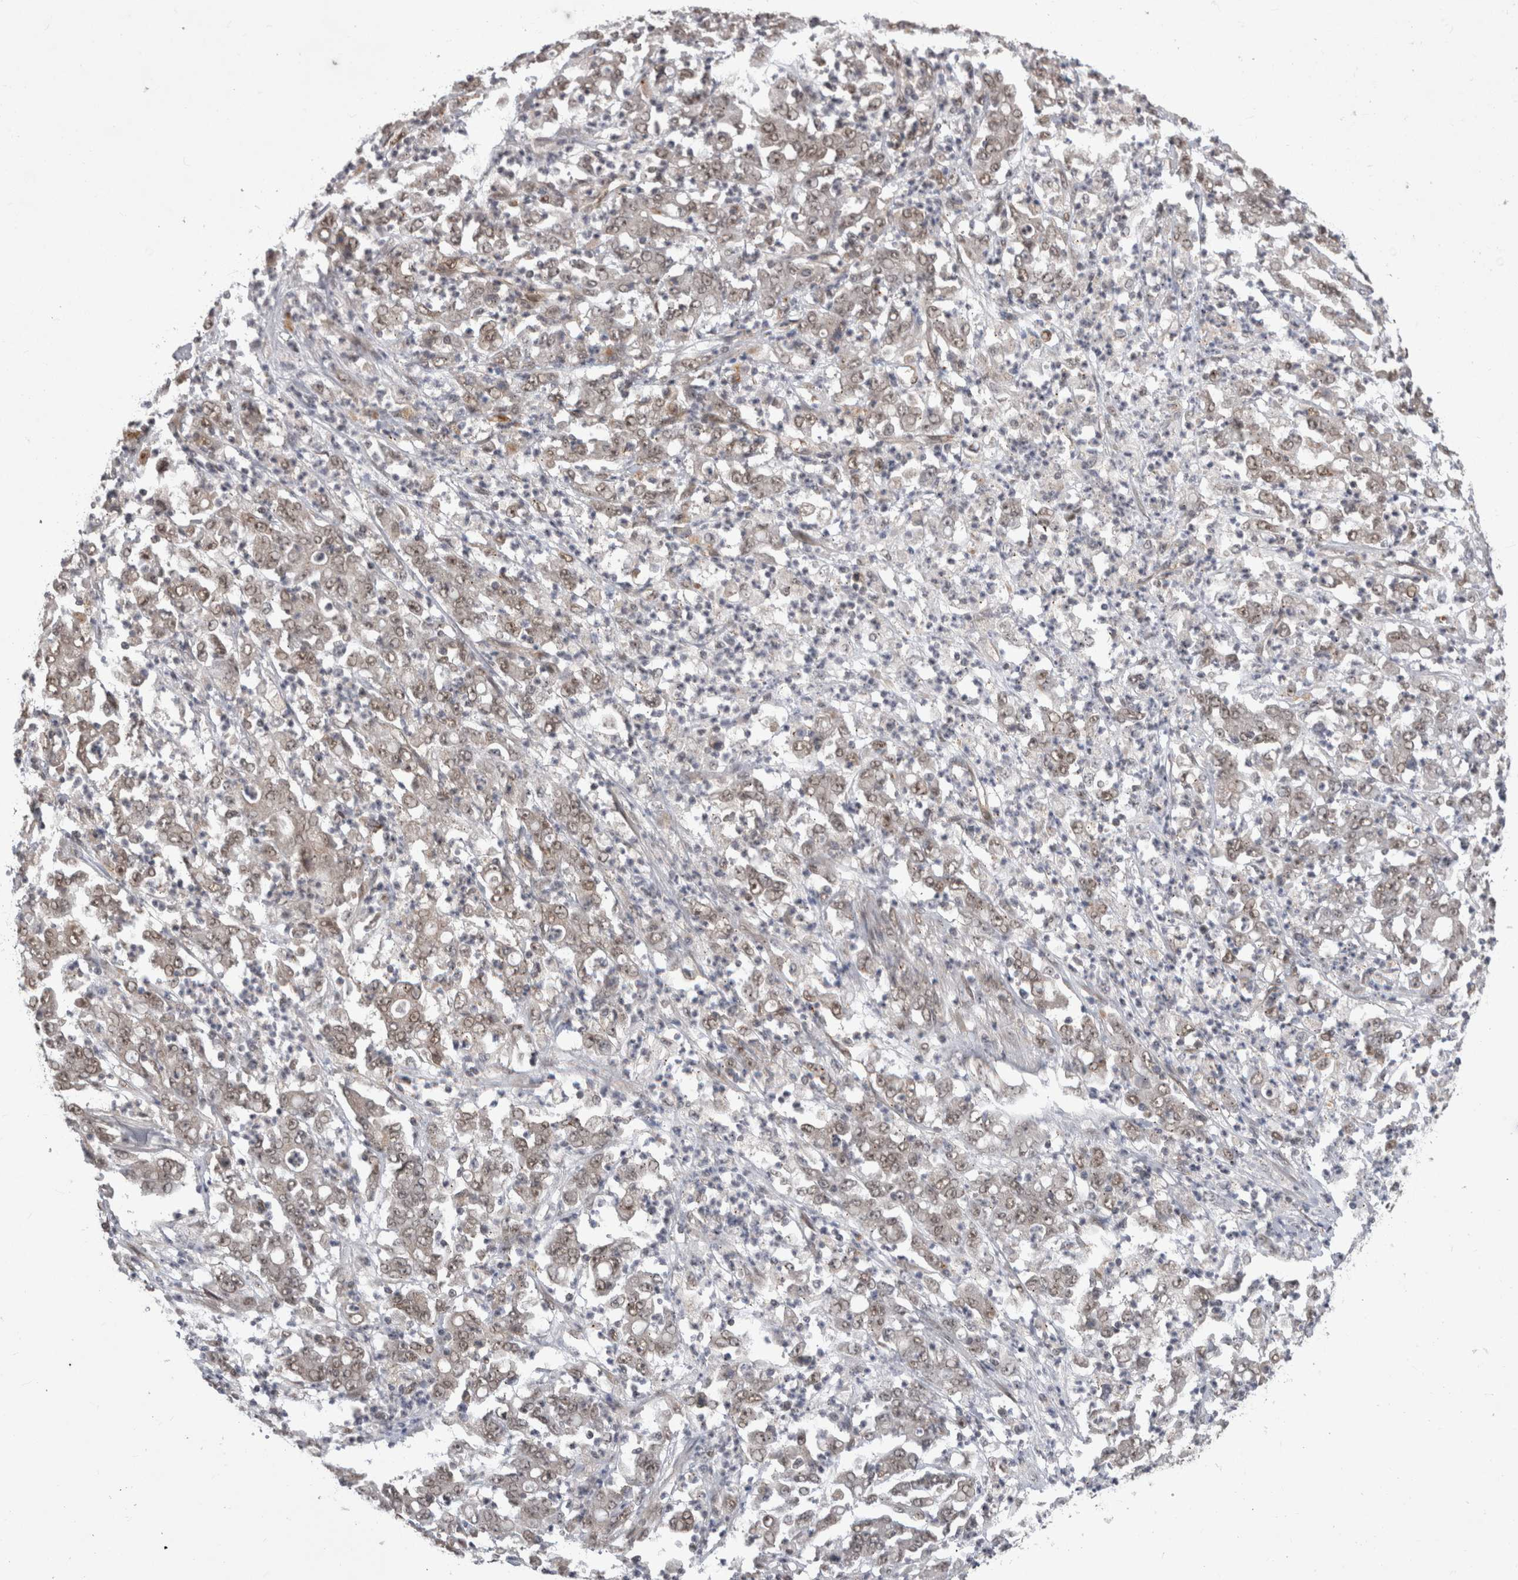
{"staining": {"intensity": "weak", "quantity": "25%-75%", "location": "cytoplasmic/membranous,nuclear"}, "tissue": "stomach cancer", "cell_type": "Tumor cells", "image_type": "cancer", "snomed": [{"axis": "morphology", "description": "Adenocarcinoma, NOS"}, {"axis": "topography", "description": "Stomach, lower"}], "caption": "Immunohistochemistry histopathology image of human stomach cancer stained for a protein (brown), which displays low levels of weak cytoplasmic/membranous and nuclear positivity in approximately 25%-75% of tumor cells.", "gene": "MTBP", "patient": {"sex": "female", "age": 71}}